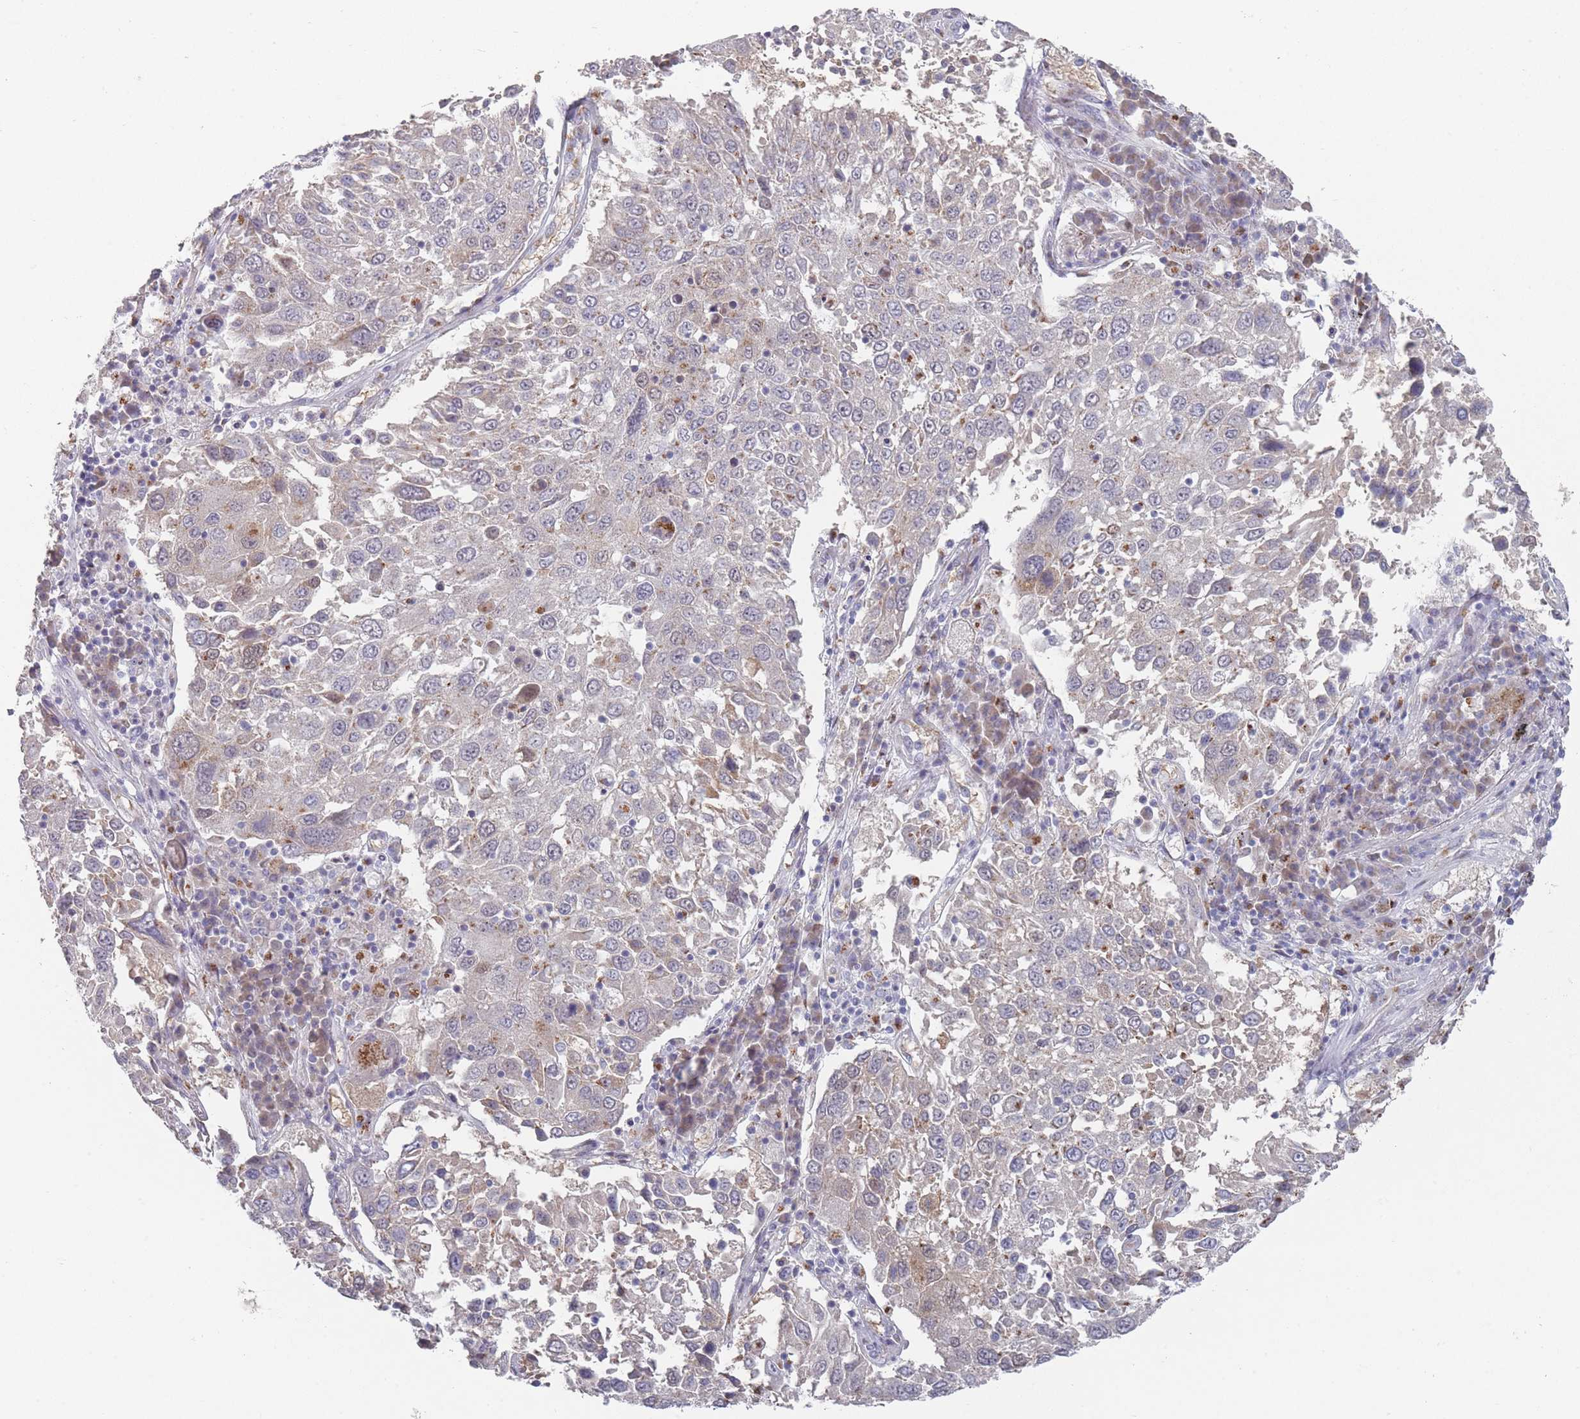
{"staining": {"intensity": "weak", "quantity": "<25%", "location": "cytoplasmic/membranous"}, "tissue": "lung cancer", "cell_type": "Tumor cells", "image_type": "cancer", "snomed": [{"axis": "morphology", "description": "Squamous cell carcinoma, NOS"}, {"axis": "topography", "description": "Lung"}], "caption": "Immunohistochemical staining of human lung squamous cell carcinoma exhibits no significant positivity in tumor cells.", "gene": "MAN1B1", "patient": {"sex": "male", "age": 65}}